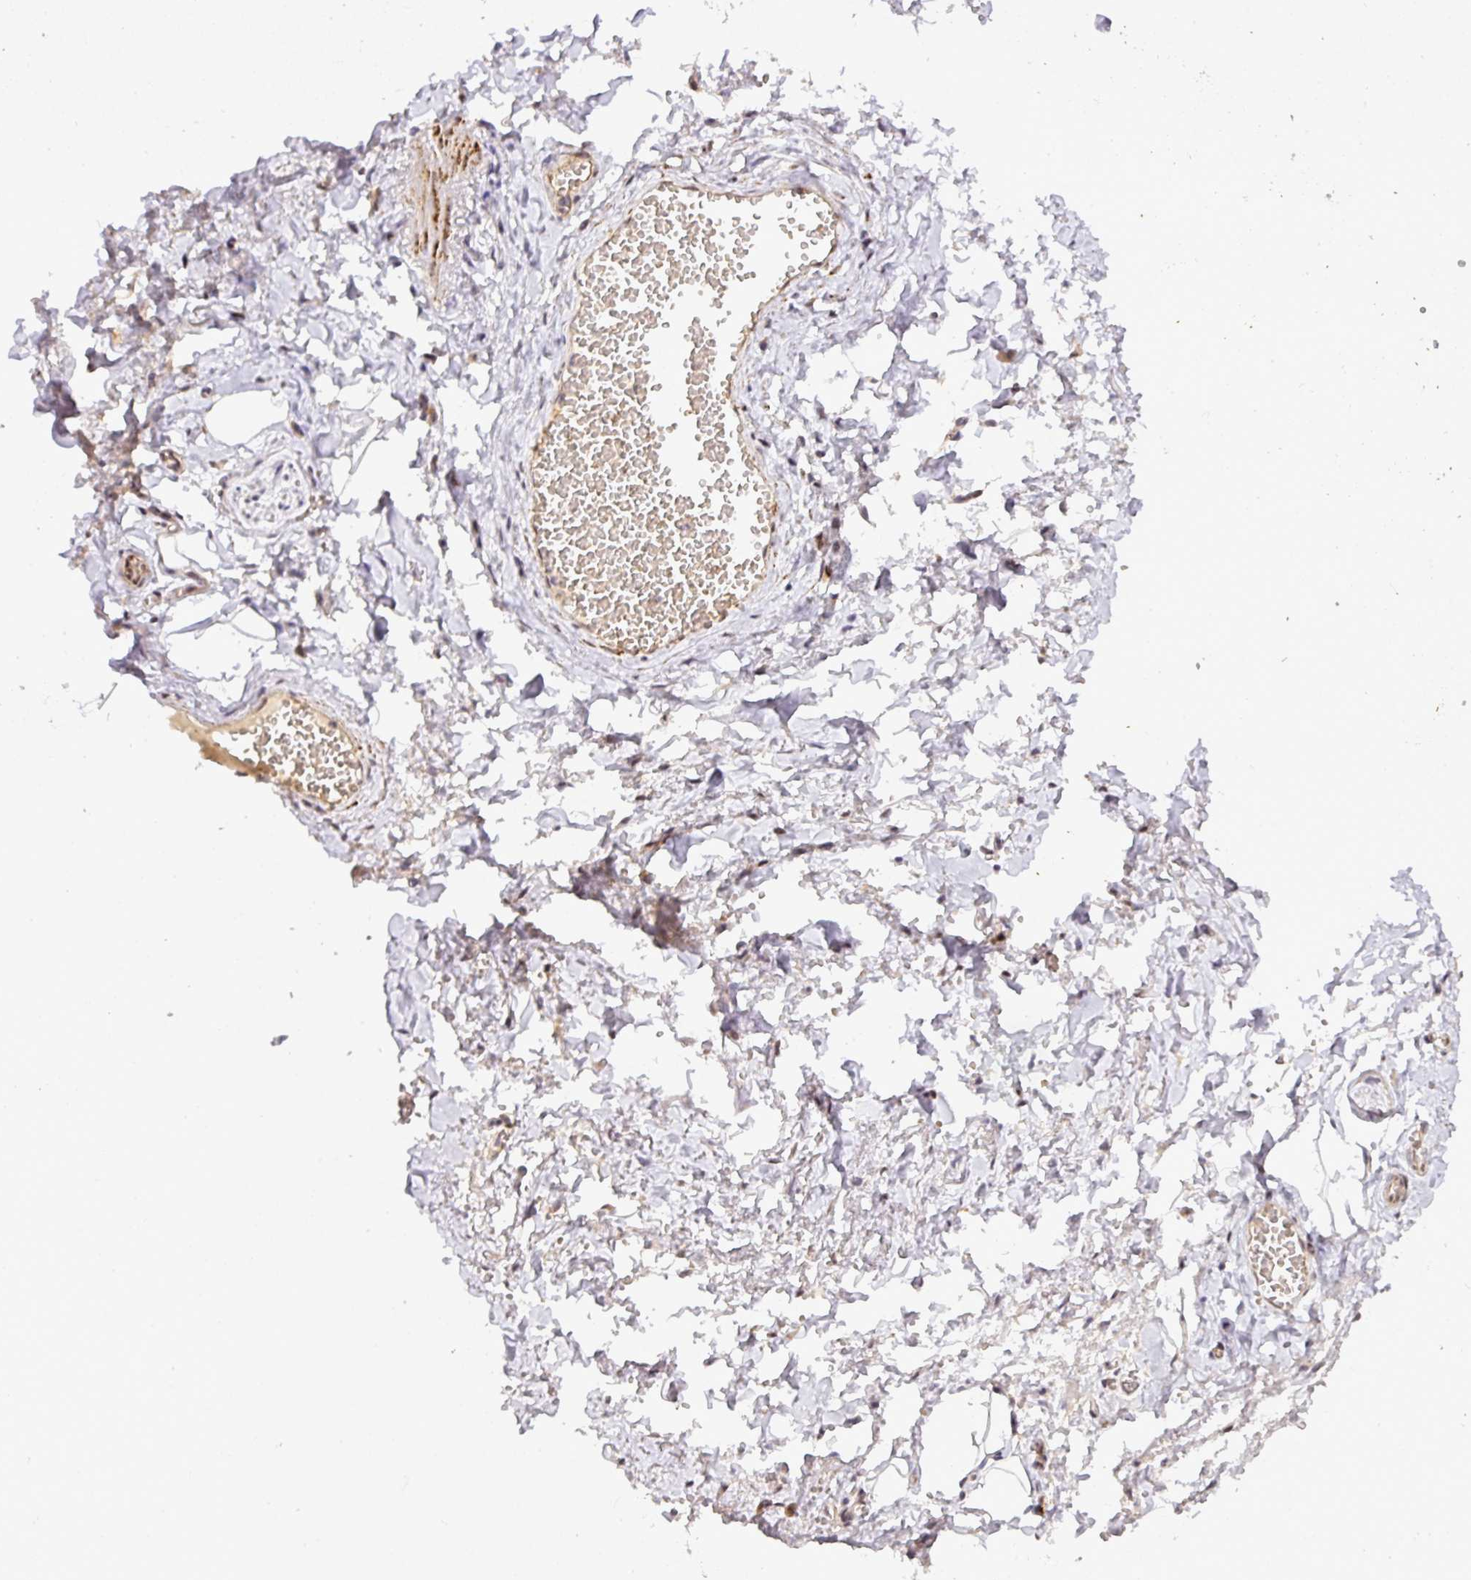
{"staining": {"intensity": "negative", "quantity": "none", "location": "none"}, "tissue": "adipose tissue", "cell_type": "Adipocytes", "image_type": "normal", "snomed": [{"axis": "morphology", "description": "Normal tissue, NOS"}, {"axis": "topography", "description": "Vulva"}, {"axis": "topography", "description": "Vagina"}, {"axis": "topography", "description": "Peripheral nerve tissue"}], "caption": "Protein analysis of unremarkable adipose tissue reveals no significant staining in adipocytes. The staining is performed using DAB brown chromogen with nuclei counter-stained in using hematoxylin.", "gene": "C1orf226", "patient": {"sex": "female", "age": 66}}